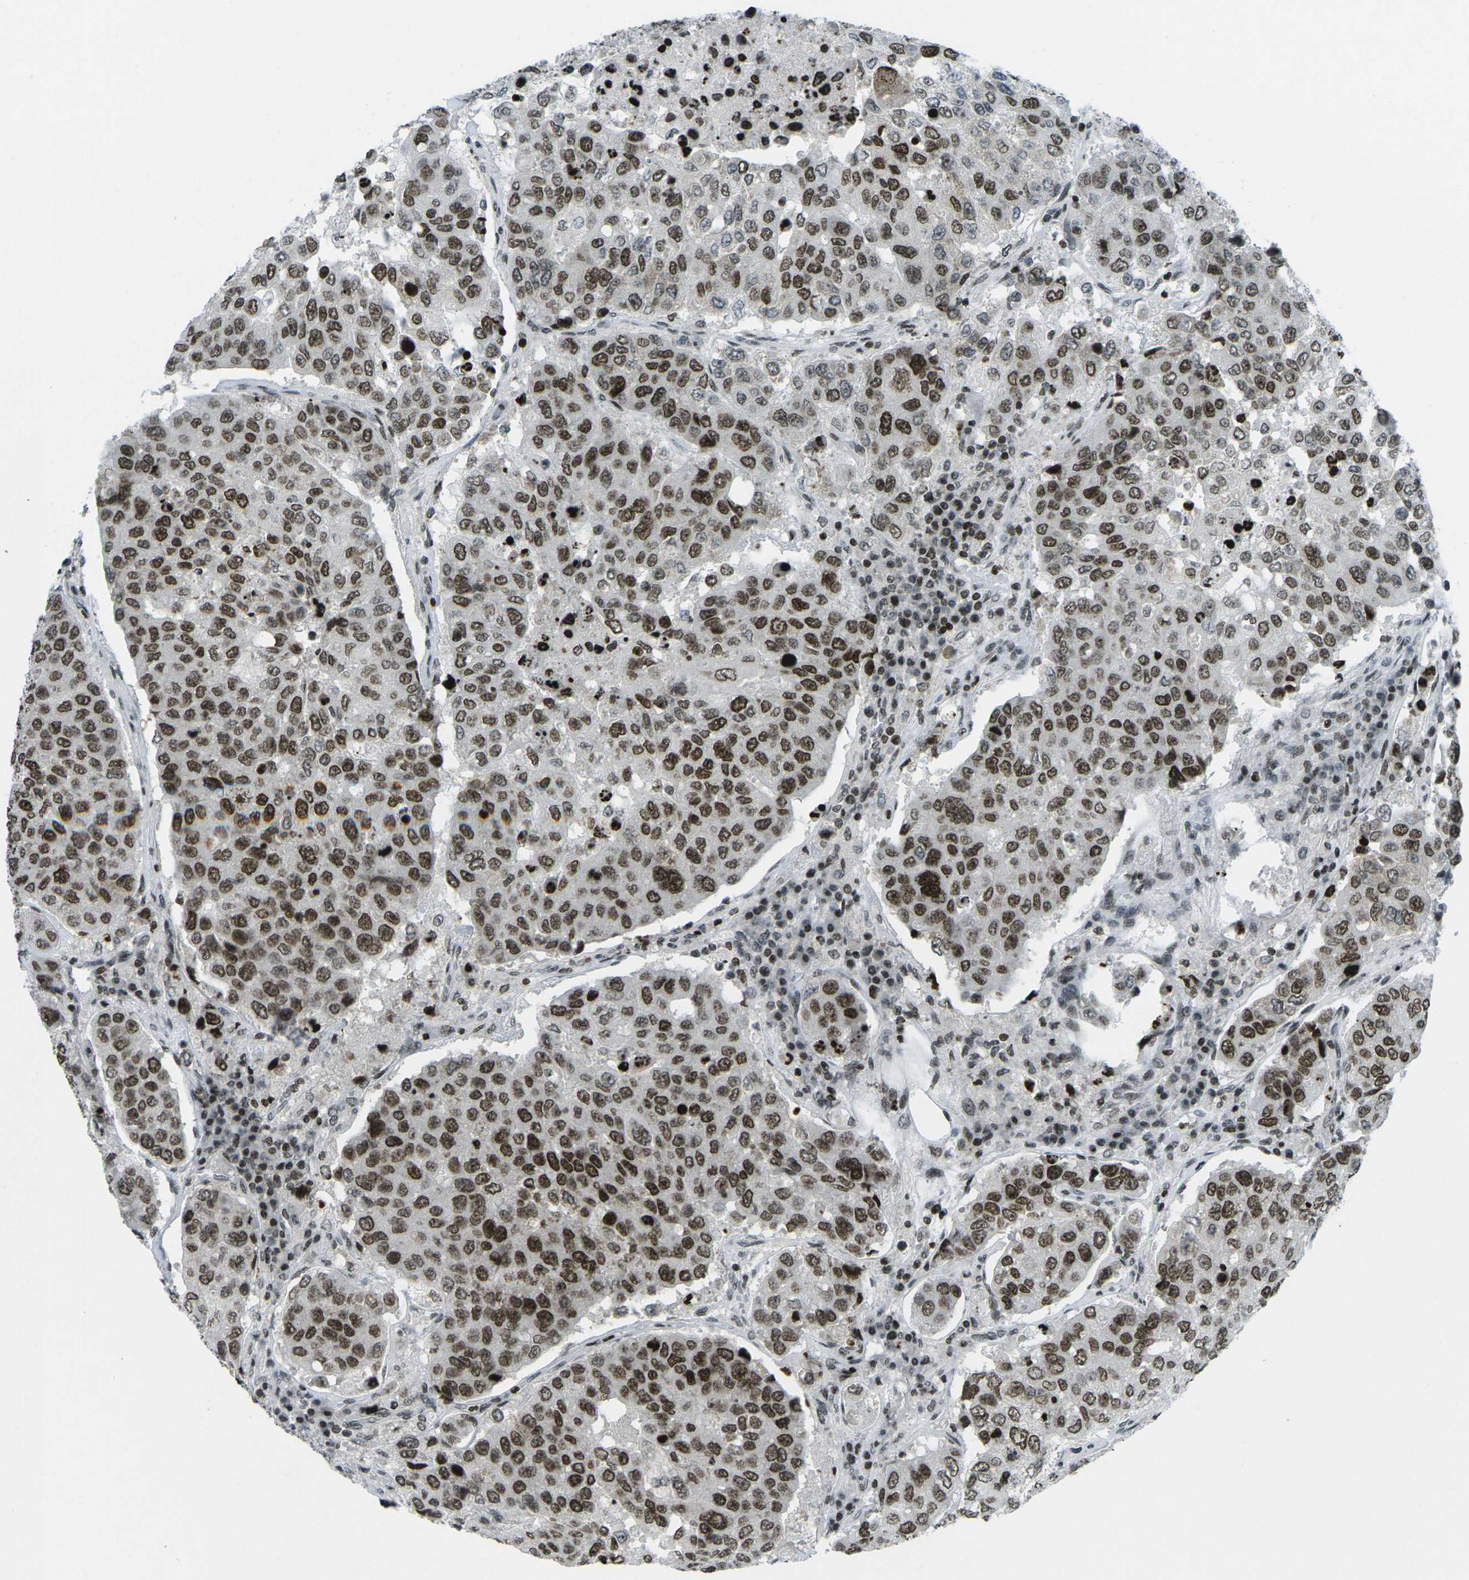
{"staining": {"intensity": "strong", "quantity": ">75%", "location": "nuclear"}, "tissue": "urothelial cancer", "cell_type": "Tumor cells", "image_type": "cancer", "snomed": [{"axis": "morphology", "description": "Urothelial carcinoma, High grade"}, {"axis": "topography", "description": "Lymph node"}, {"axis": "topography", "description": "Urinary bladder"}], "caption": "Protein analysis of urothelial carcinoma (high-grade) tissue shows strong nuclear staining in approximately >75% of tumor cells.", "gene": "EME1", "patient": {"sex": "male", "age": 51}}